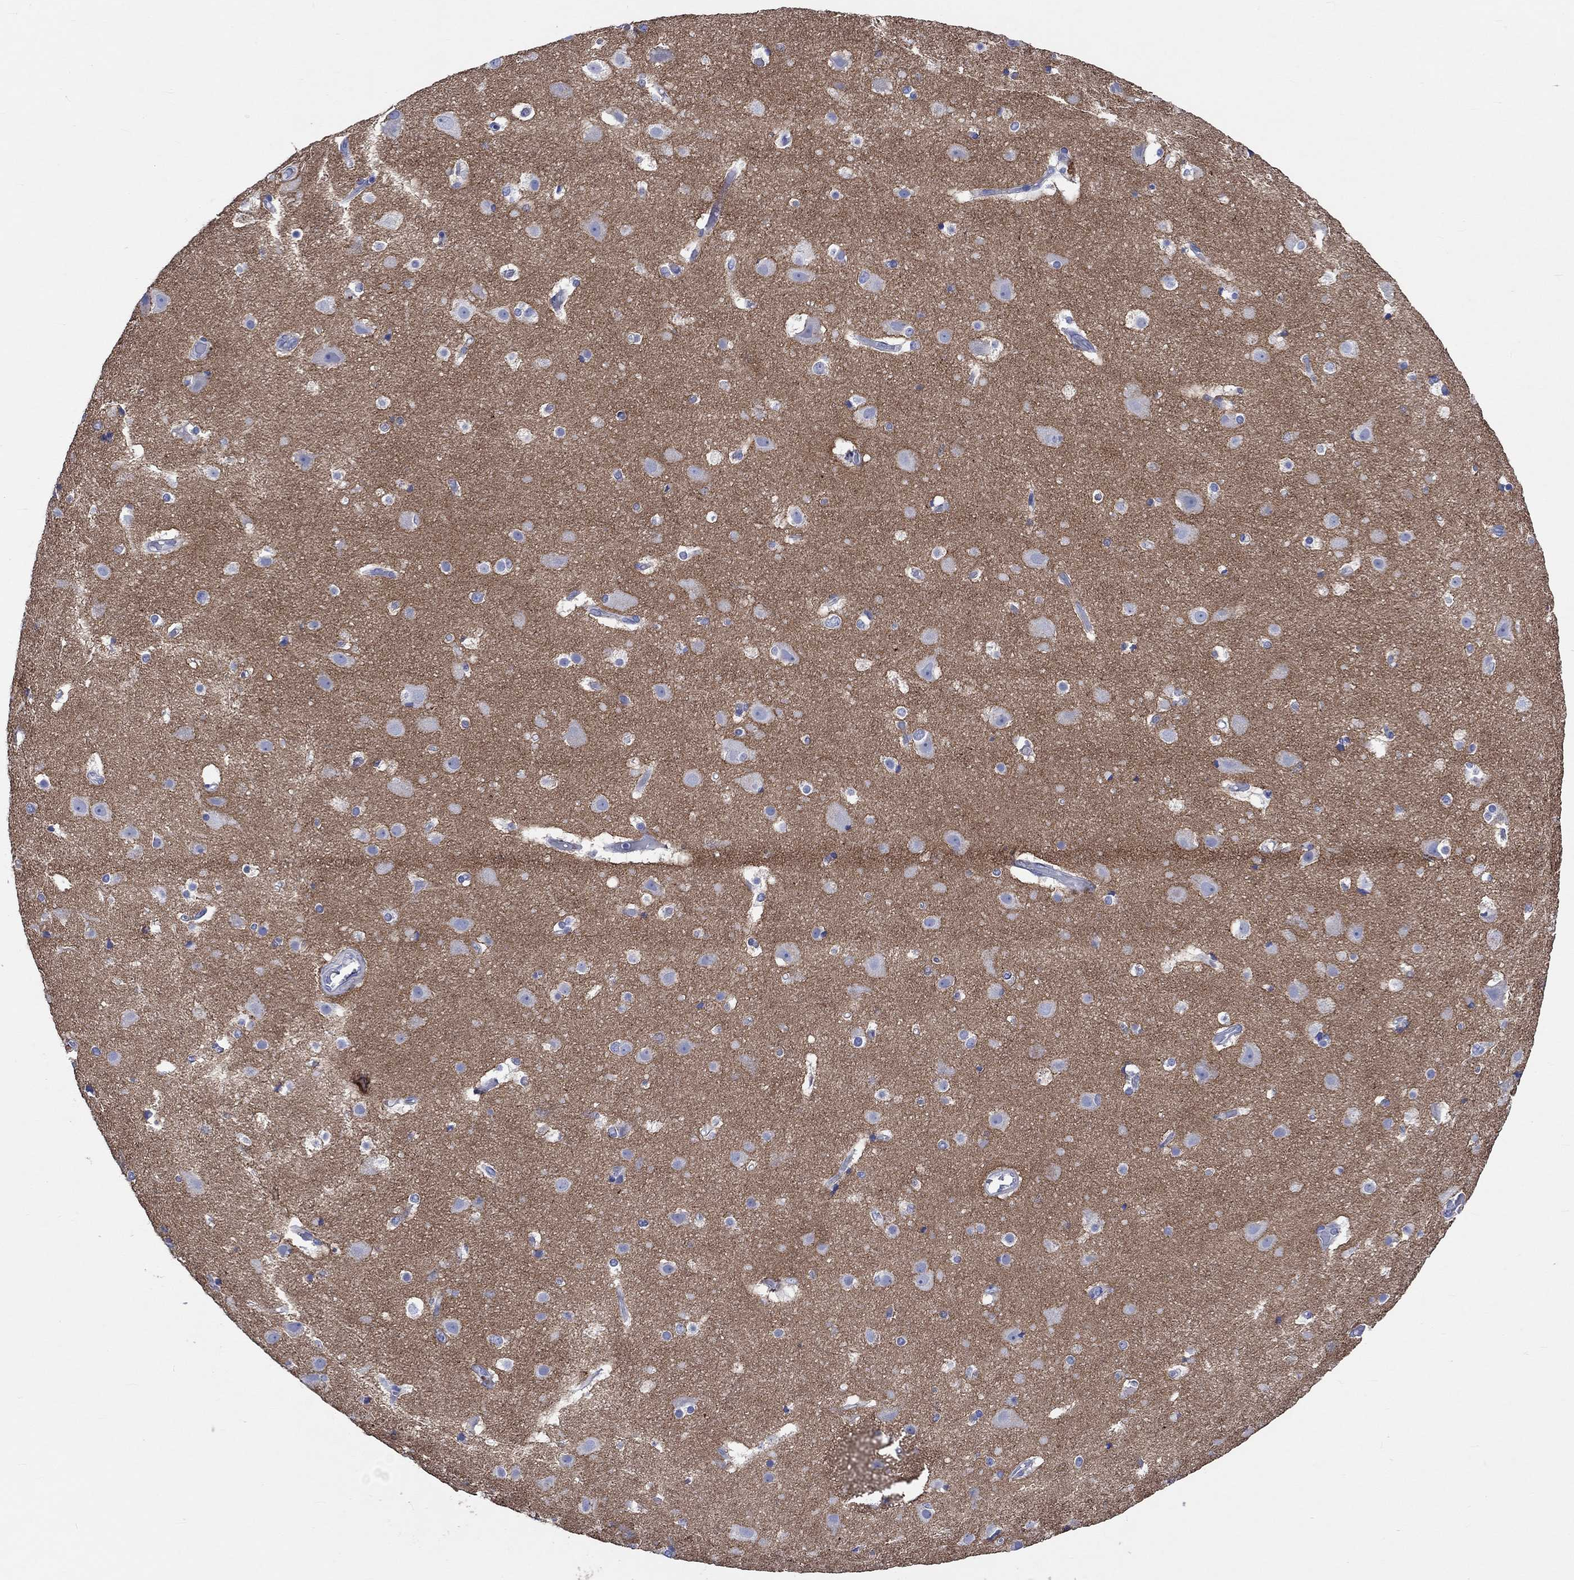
{"staining": {"intensity": "negative", "quantity": "none", "location": "none"}, "tissue": "cerebral cortex", "cell_type": "Endothelial cells", "image_type": "normal", "snomed": [{"axis": "morphology", "description": "Normal tissue, NOS"}, {"axis": "topography", "description": "Cerebral cortex"}], "caption": "The micrograph exhibits no significant staining in endothelial cells of cerebral cortex. (Immunohistochemistry (ihc), brightfield microscopy, high magnification).", "gene": "SHISA4", "patient": {"sex": "female", "age": 52}}